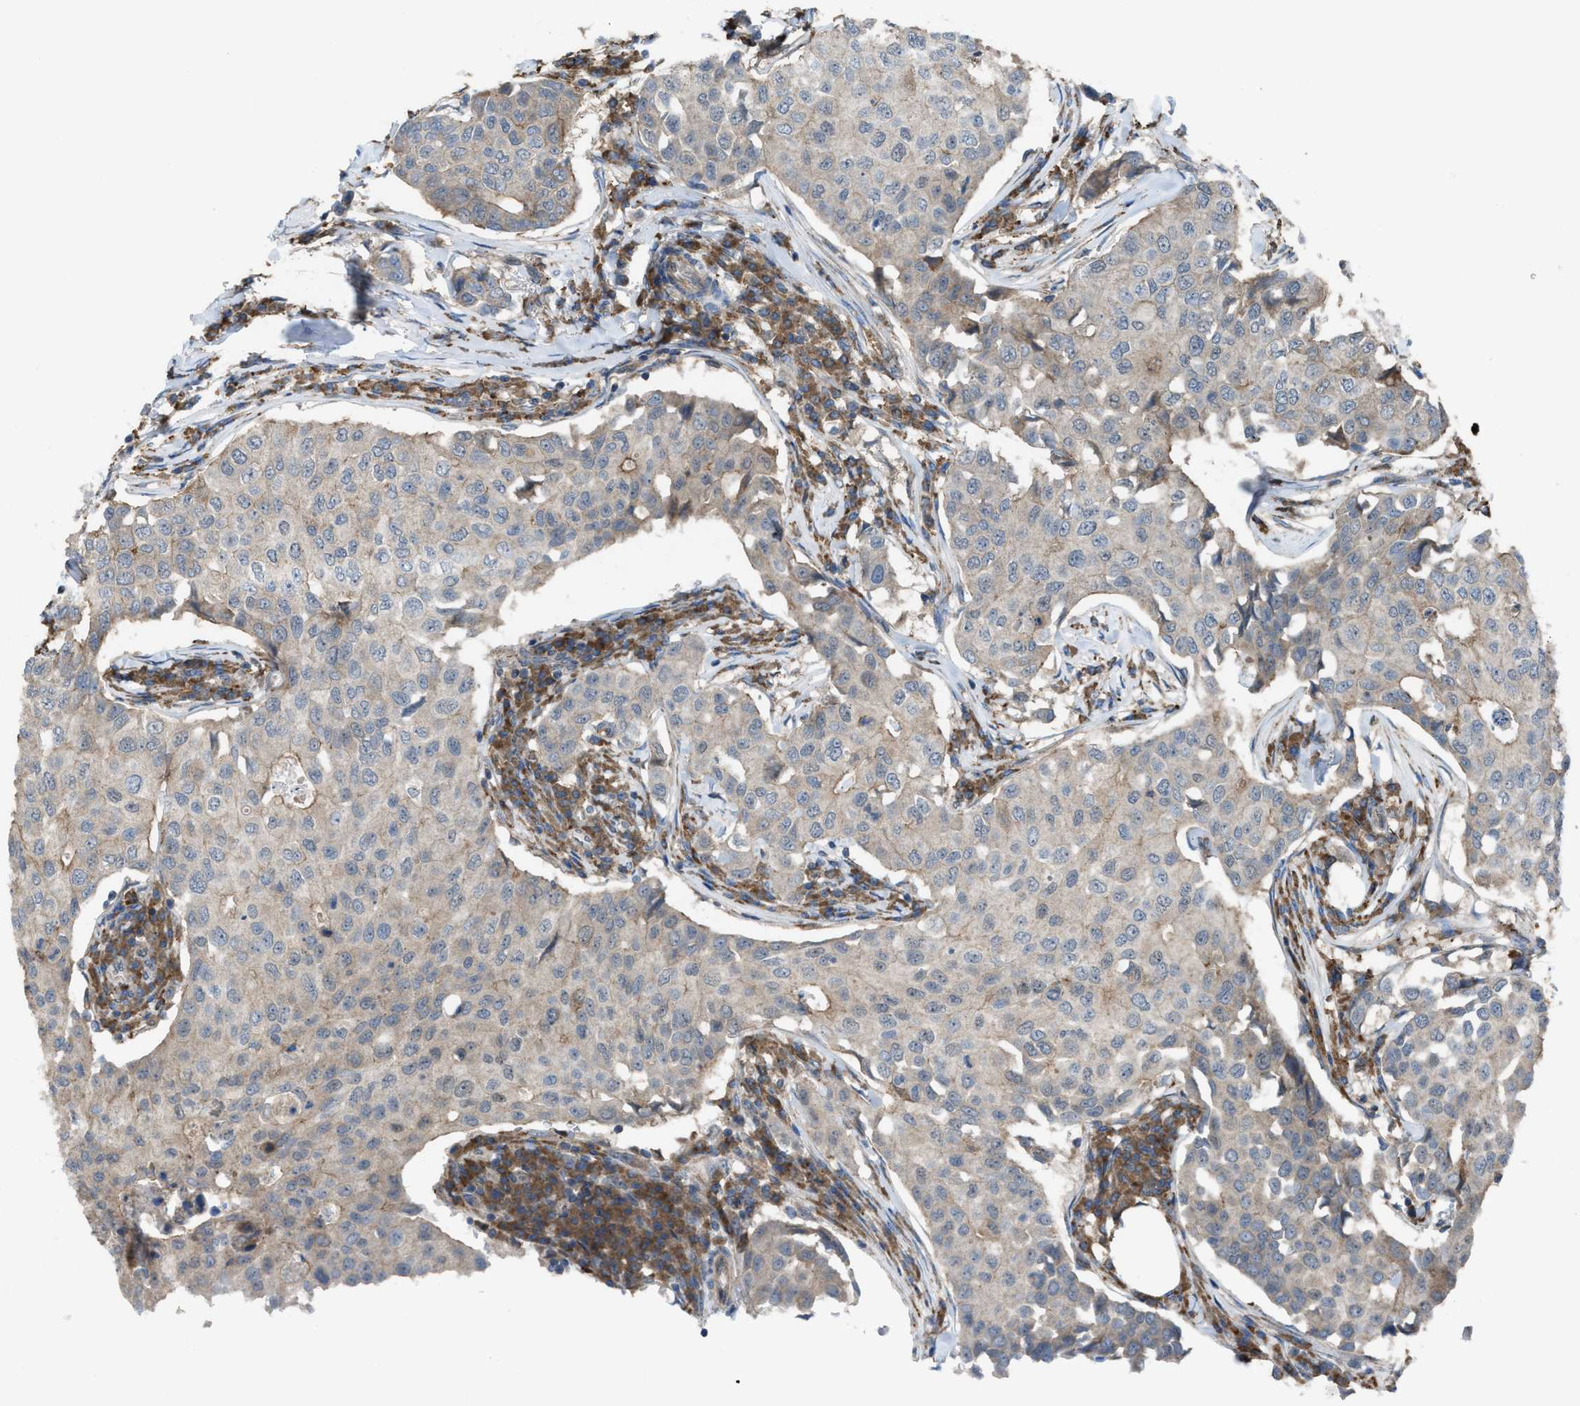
{"staining": {"intensity": "weak", "quantity": "<25%", "location": "cytoplasmic/membranous"}, "tissue": "breast cancer", "cell_type": "Tumor cells", "image_type": "cancer", "snomed": [{"axis": "morphology", "description": "Duct carcinoma"}, {"axis": "topography", "description": "Breast"}], "caption": "High power microscopy micrograph of an immunohistochemistry (IHC) histopathology image of infiltrating ductal carcinoma (breast), revealing no significant staining in tumor cells.", "gene": "PLAA", "patient": {"sex": "female", "age": 80}}